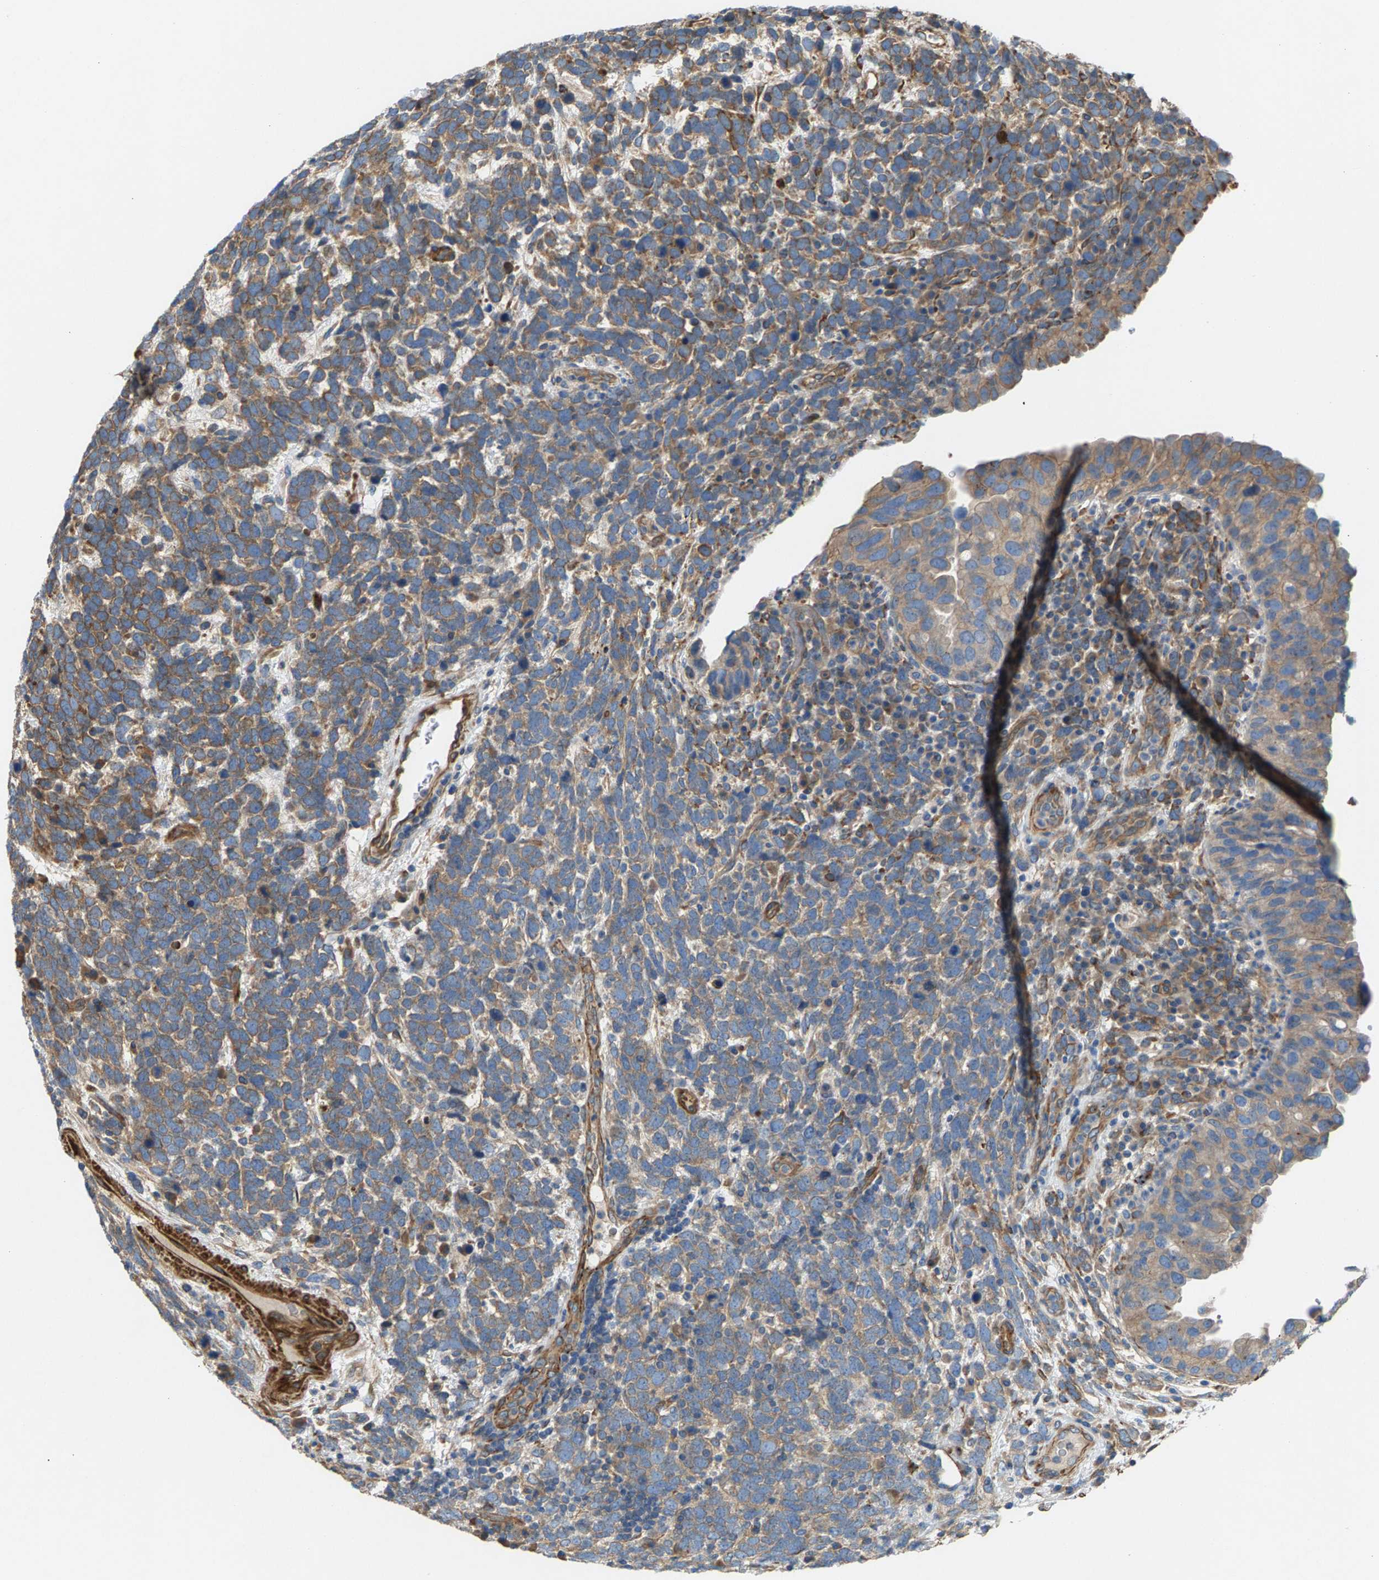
{"staining": {"intensity": "moderate", "quantity": ">75%", "location": "cytoplasmic/membranous"}, "tissue": "urothelial cancer", "cell_type": "Tumor cells", "image_type": "cancer", "snomed": [{"axis": "morphology", "description": "Urothelial carcinoma, High grade"}, {"axis": "topography", "description": "Urinary bladder"}], "caption": "A brown stain shows moderate cytoplasmic/membranous staining of a protein in human high-grade urothelial carcinoma tumor cells. (IHC, brightfield microscopy, high magnification).", "gene": "PDCL", "patient": {"sex": "female", "age": 82}}